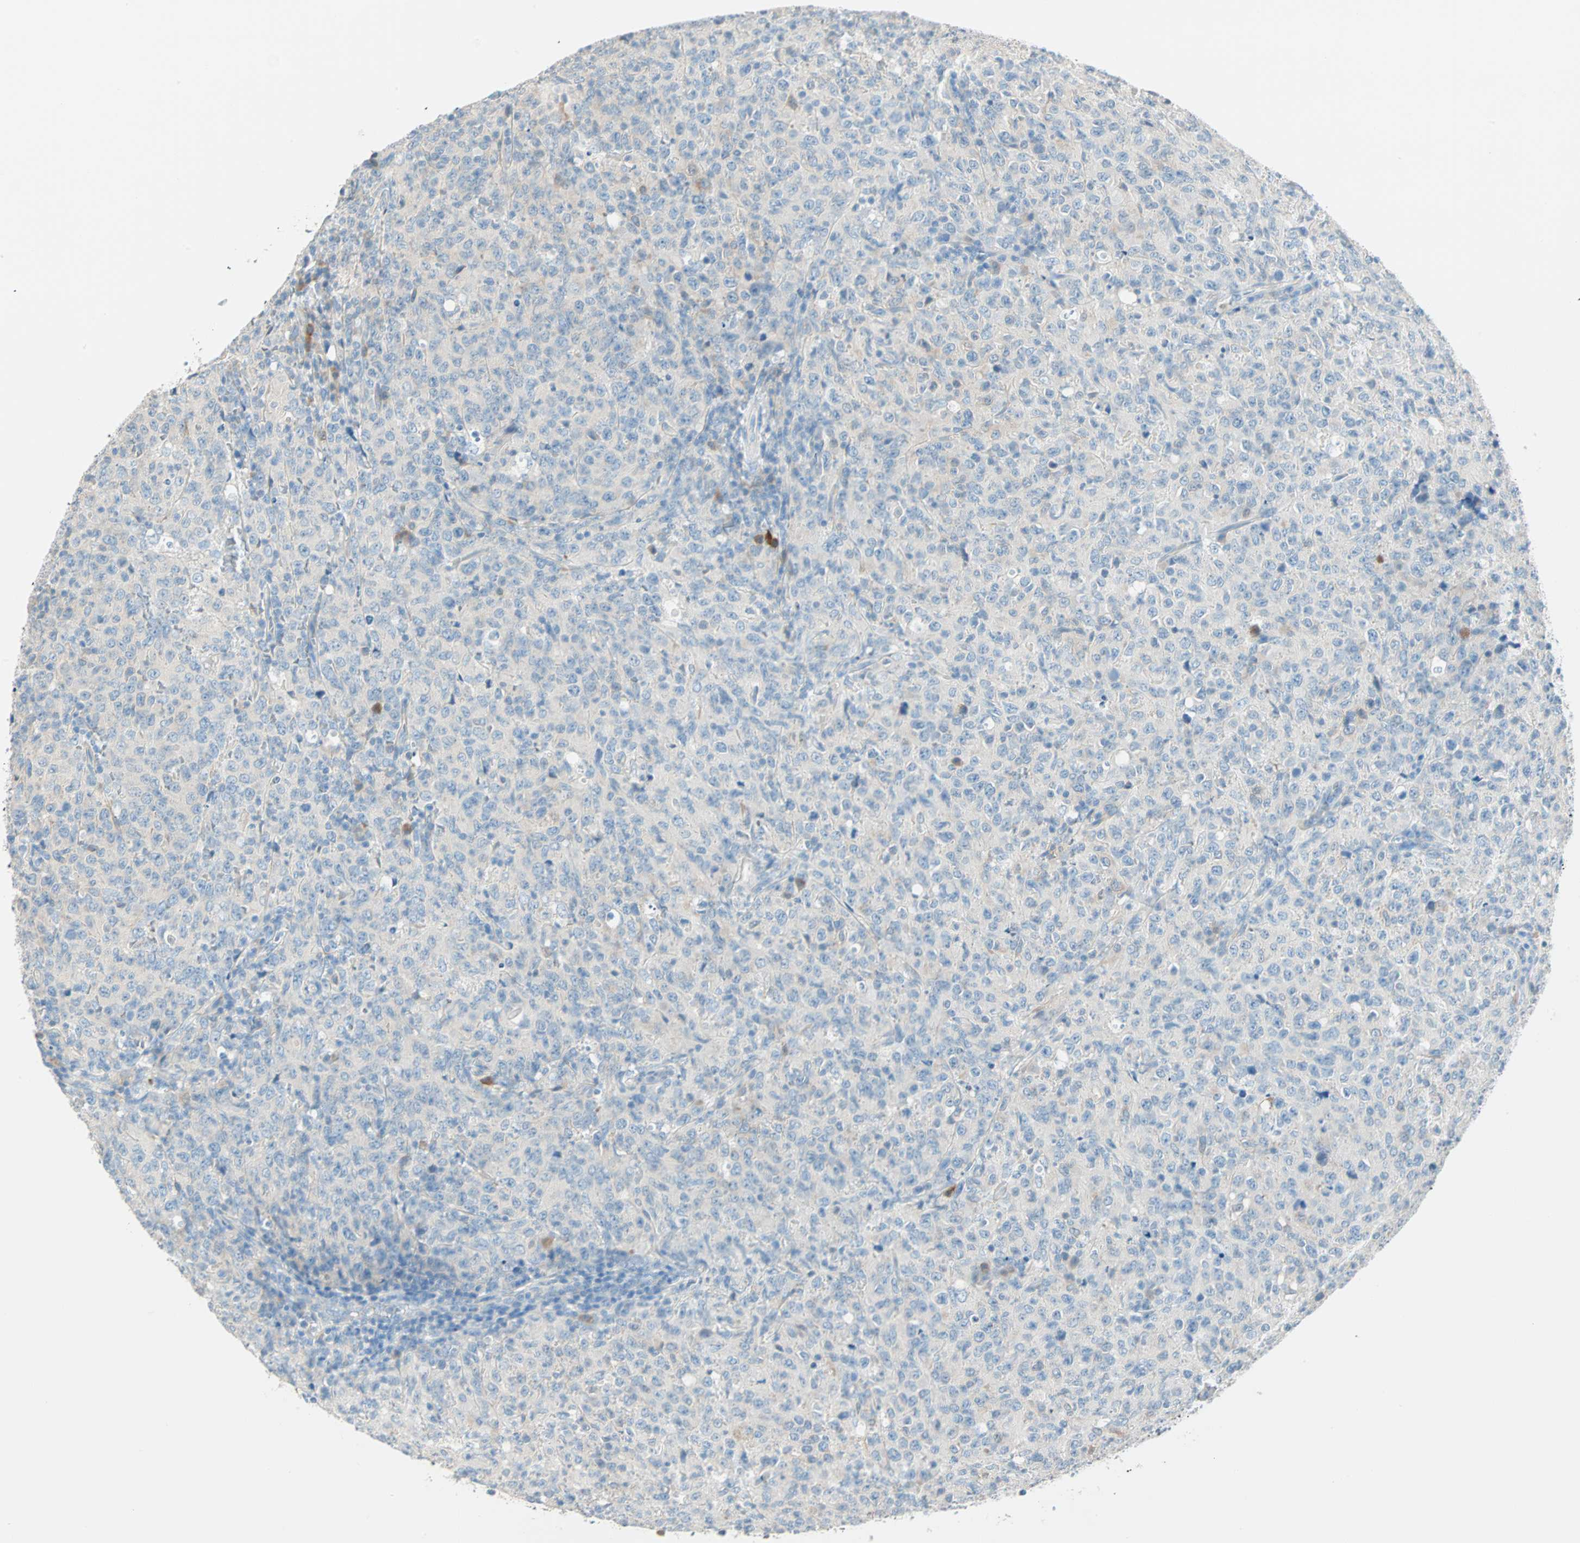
{"staining": {"intensity": "weak", "quantity": "<25%", "location": "cytoplasmic/membranous"}, "tissue": "lymphoma", "cell_type": "Tumor cells", "image_type": "cancer", "snomed": [{"axis": "morphology", "description": "Malignant lymphoma, non-Hodgkin's type, High grade"}, {"axis": "topography", "description": "Tonsil"}], "caption": "High power microscopy histopathology image of an immunohistochemistry (IHC) histopathology image of high-grade malignant lymphoma, non-Hodgkin's type, revealing no significant expression in tumor cells.", "gene": "ATF6", "patient": {"sex": "female", "age": 36}}